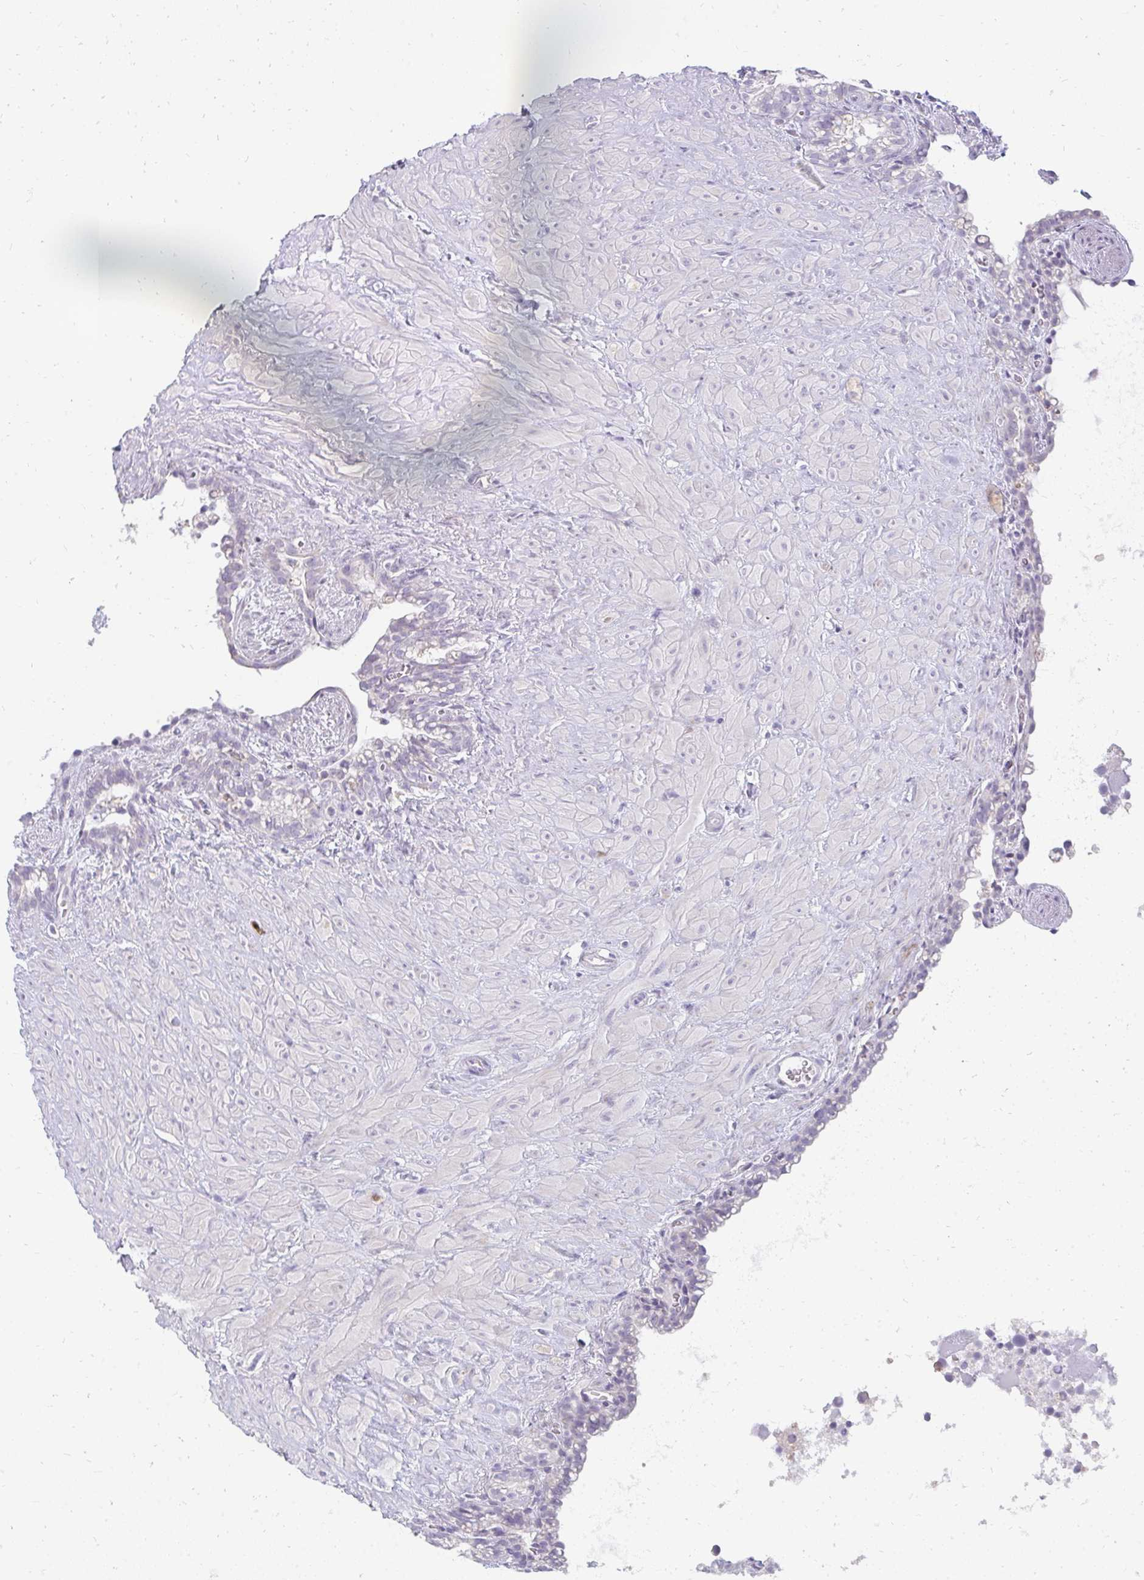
{"staining": {"intensity": "negative", "quantity": "none", "location": "none"}, "tissue": "seminal vesicle", "cell_type": "Glandular cells", "image_type": "normal", "snomed": [{"axis": "morphology", "description": "Normal tissue, NOS"}, {"axis": "topography", "description": "Seminal veicle"}], "caption": "An immunohistochemistry (IHC) image of normal seminal vesicle is shown. There is no staining in glandular cells of seminal vesicle.", "gene": "PPP1R3G", "patient": {"sex": "male", "age": 76}}